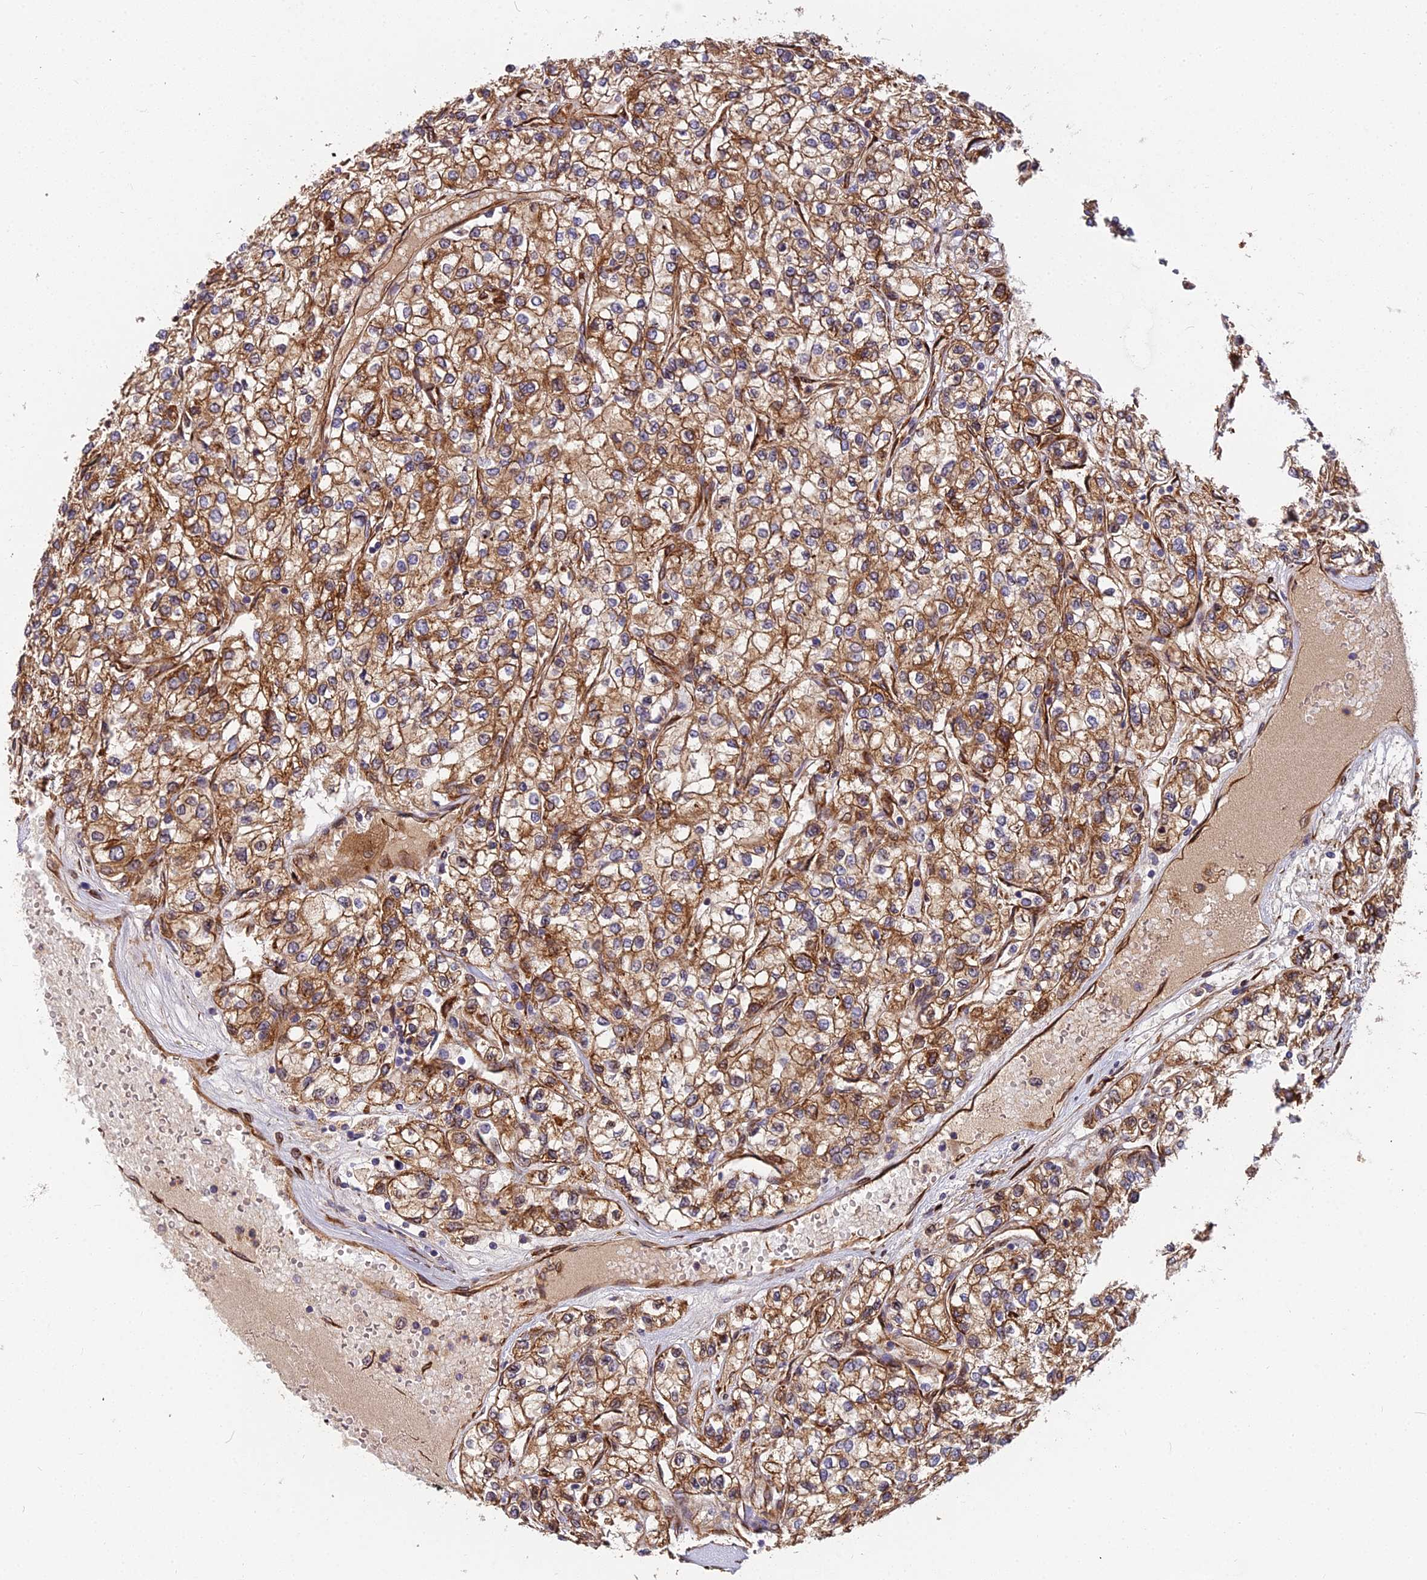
{"staining": {"intensity": "strong", "quantity": ">75%", "location": "cytoplasmic/membranous"}, "tissue": "renal cancer", "cell_type": "Tumor cells", "image_type": "cancer", "snomed": [{"axis": "morphology", "description": "Adenocarcinoma, NOS"}, {"axis": "topography", "description": "Kidney"}], "caption": "This image displays immunohistochemistry staining of human renal adenocarcinoma, with high strong cytoplasmic/membranous positivity in approximately >75% of tumor cells.", "gene": "NDUFAF7", "patient": {"sex": "male", "age": 80}}